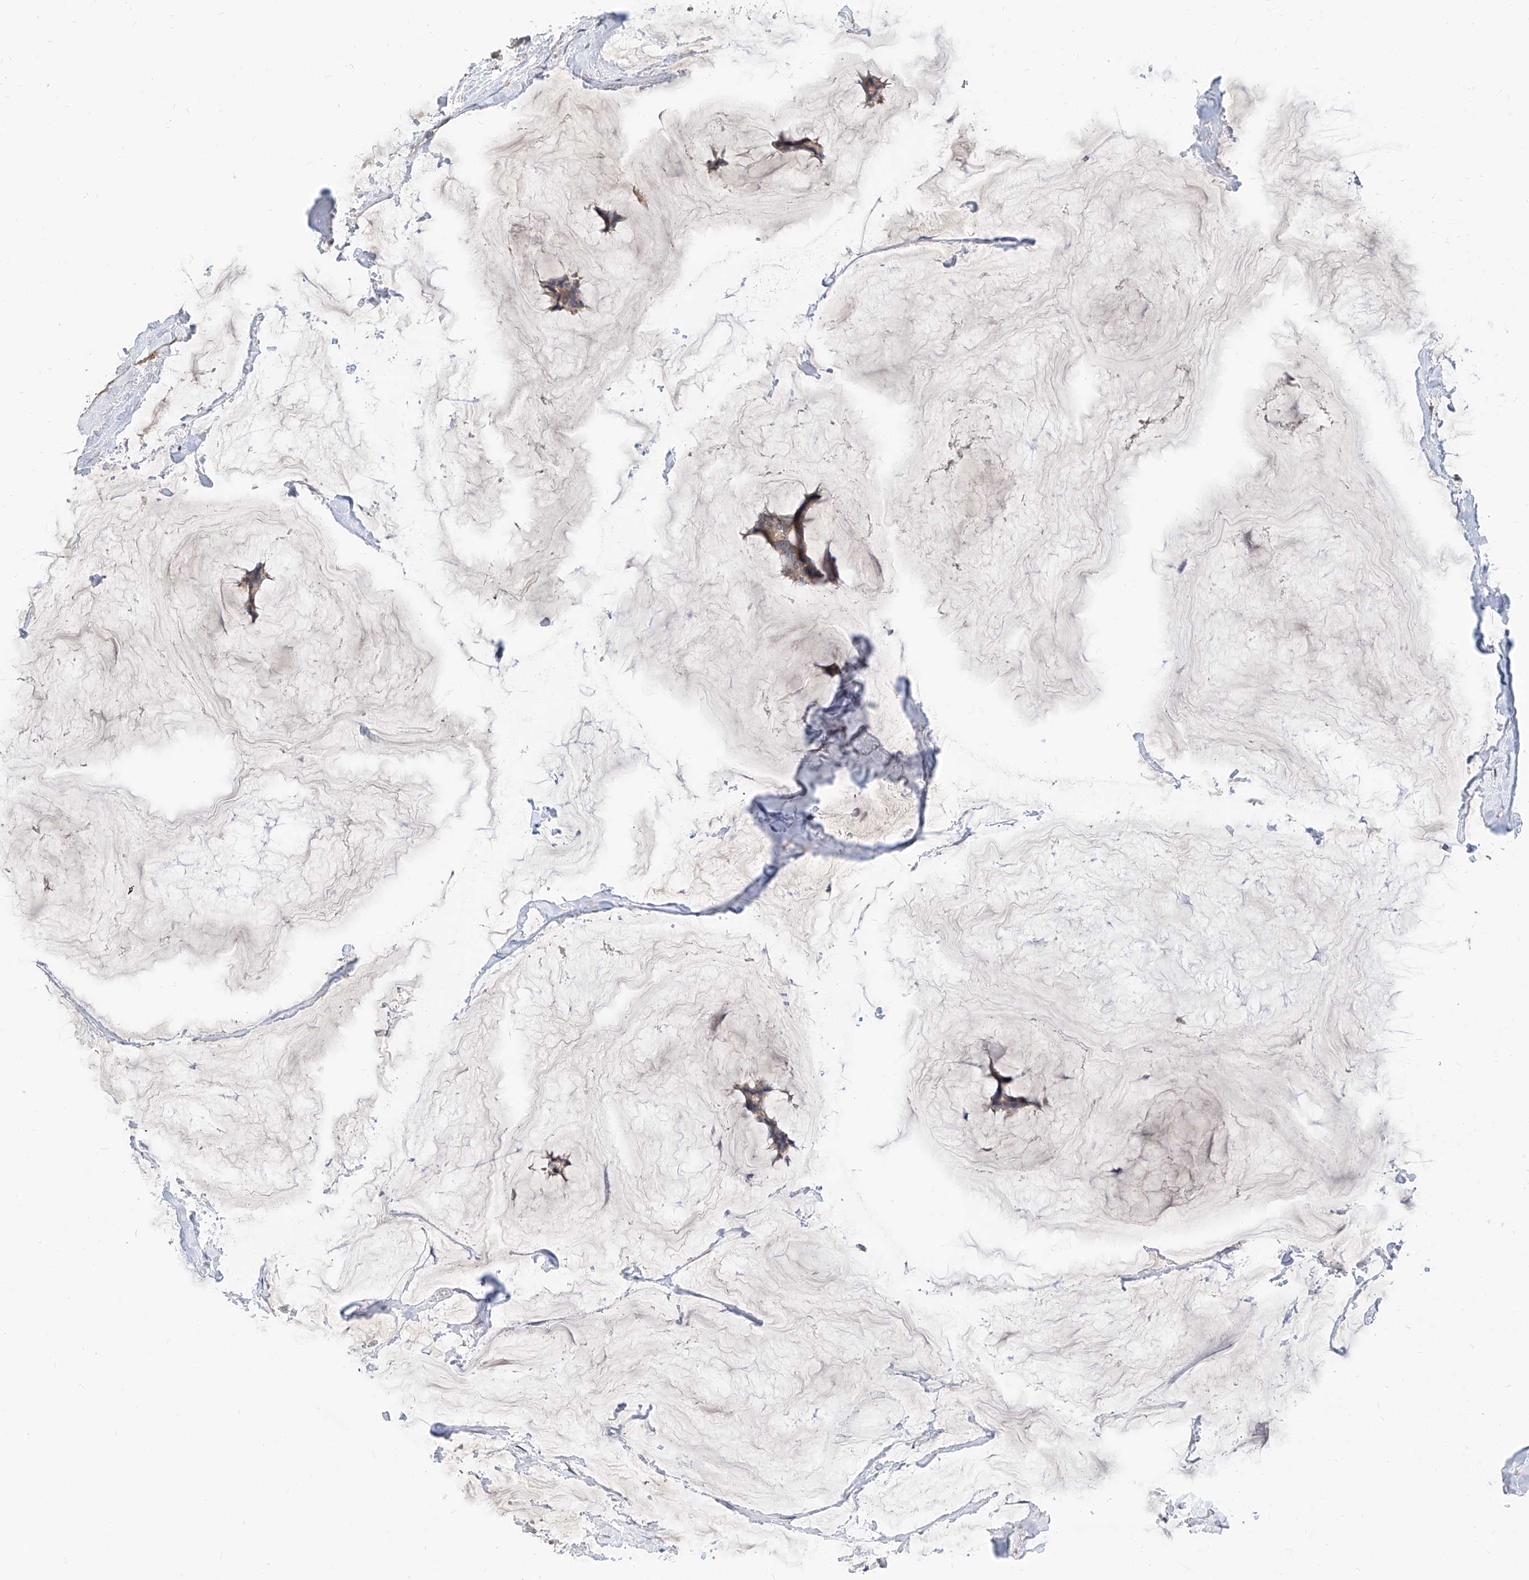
{"staining": {"intensity": "weak", "quantity": ">75%", "location": "cytoplasmic/membranous"}, "tissue": "breast cancer", "cell_type": "Tumor cells", "image_type": "cancer", "snomed": [{"axis": "morphology", "description": "Duct carcinoma"}, {"axis": "topography", "description": "Breast"}], "caption": "Immunohistochemistry histopathology image of neoplastic tissue: breast infiltrating ductal carcinoma stained using immunohistochemistry (IHC) exhibits low levels of weak protein expression localized specifically in the cytoplasmic/membranous of tumor cells, appearing as a cytoplasmic/membranous brown color.", "gene": "MAGEE2", "patient": {"sex": "female", "age": 93}}